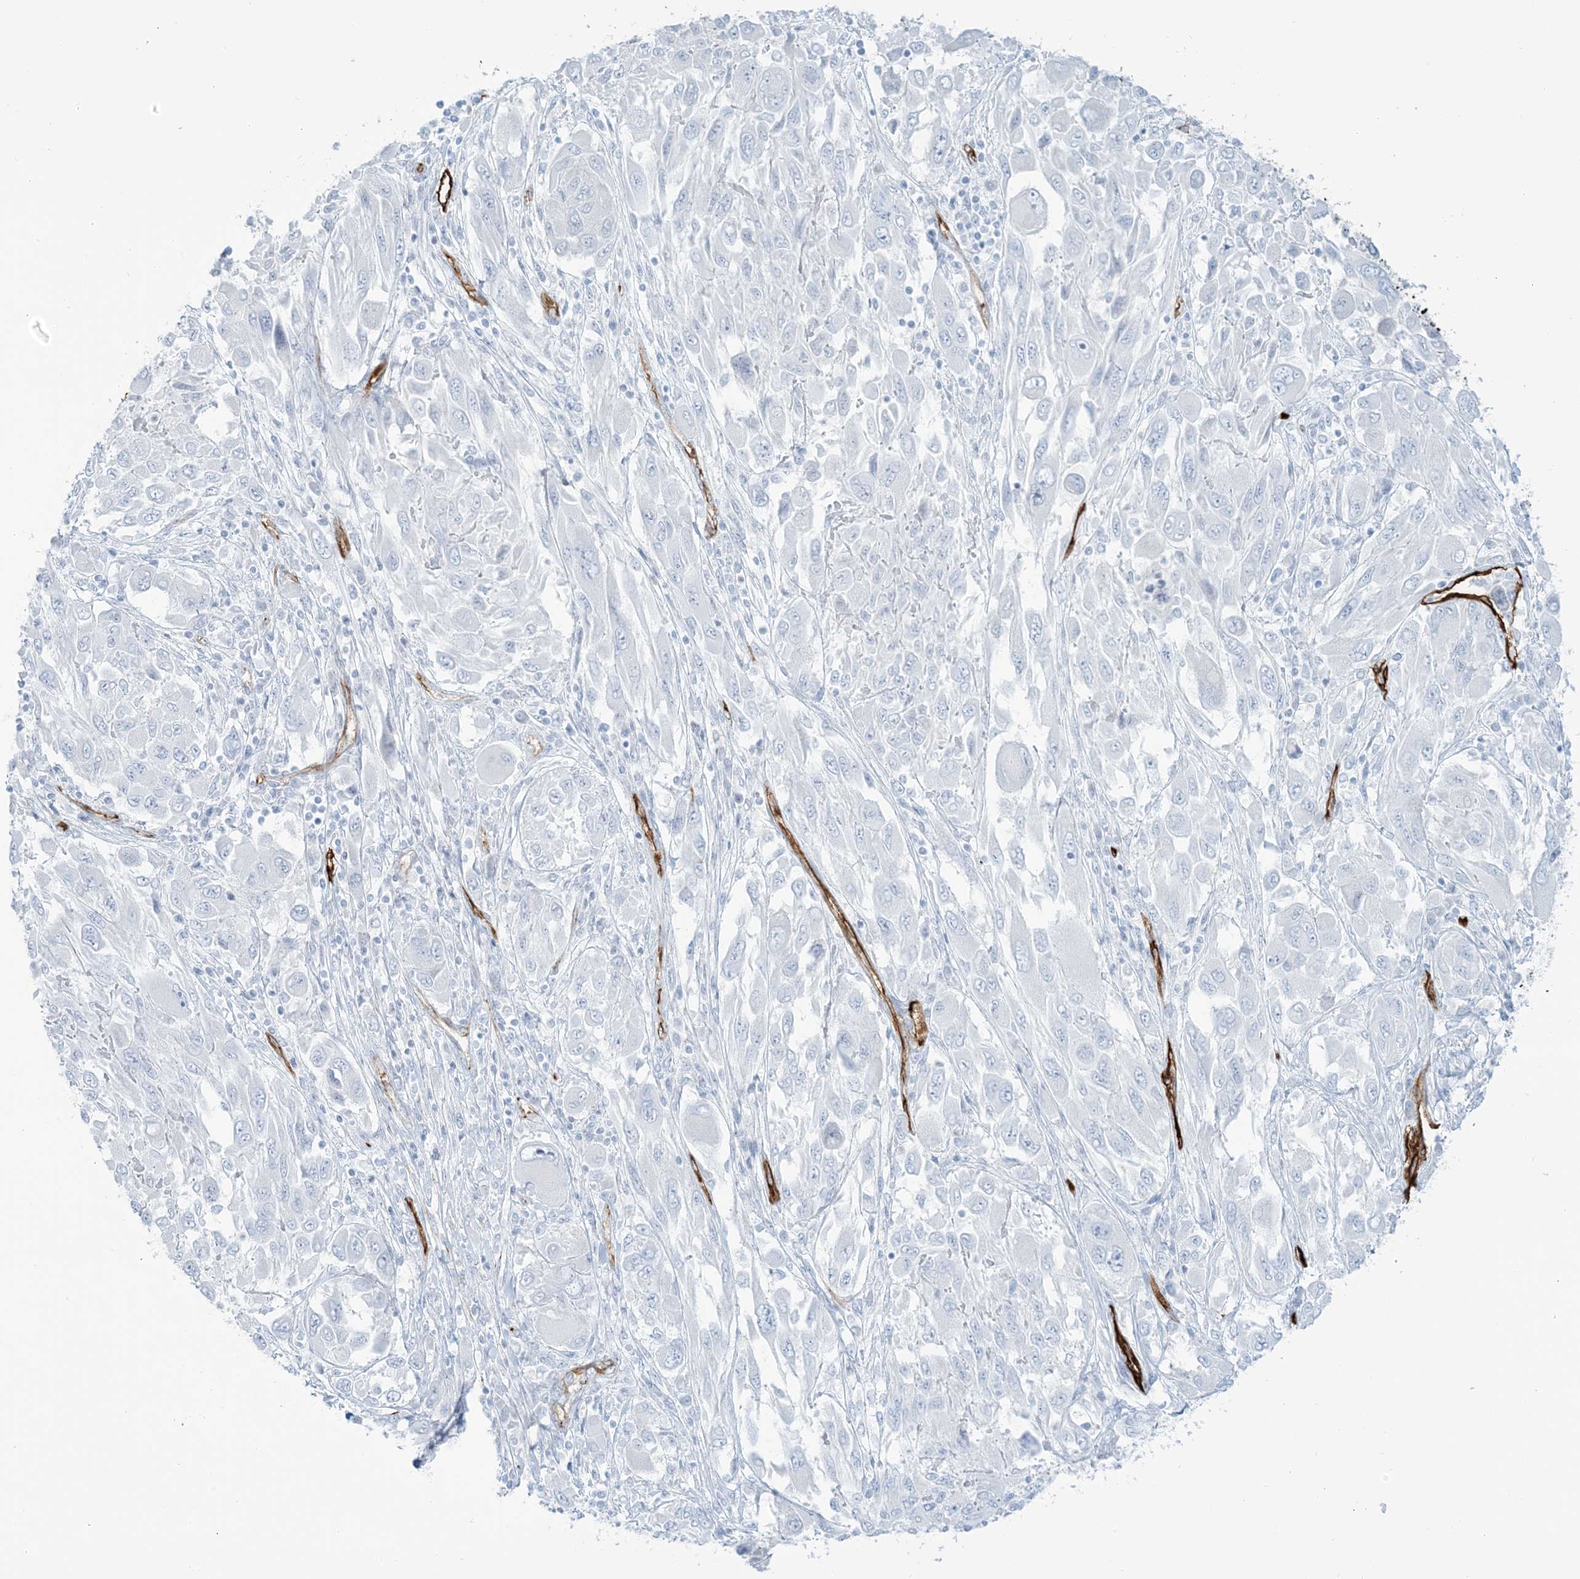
{"staining": {"intensity": "negative", "quantity": "none", "location": "none"}, "tissue": "melanoma", "cell_type": "Tumor cells", "image_type": "cancer", "snomed": [{"axis": "morphology", "description": "Malignant melanoma, NOS"}, {"axis": "topography", "description": "Skin"}], "caption": "Malignant melanoma was stained to show a protein in brown. There is no significant staining in tumor cells.", "gene": "EPS8L3", "patient": {"sex": "female", "age": 91}}